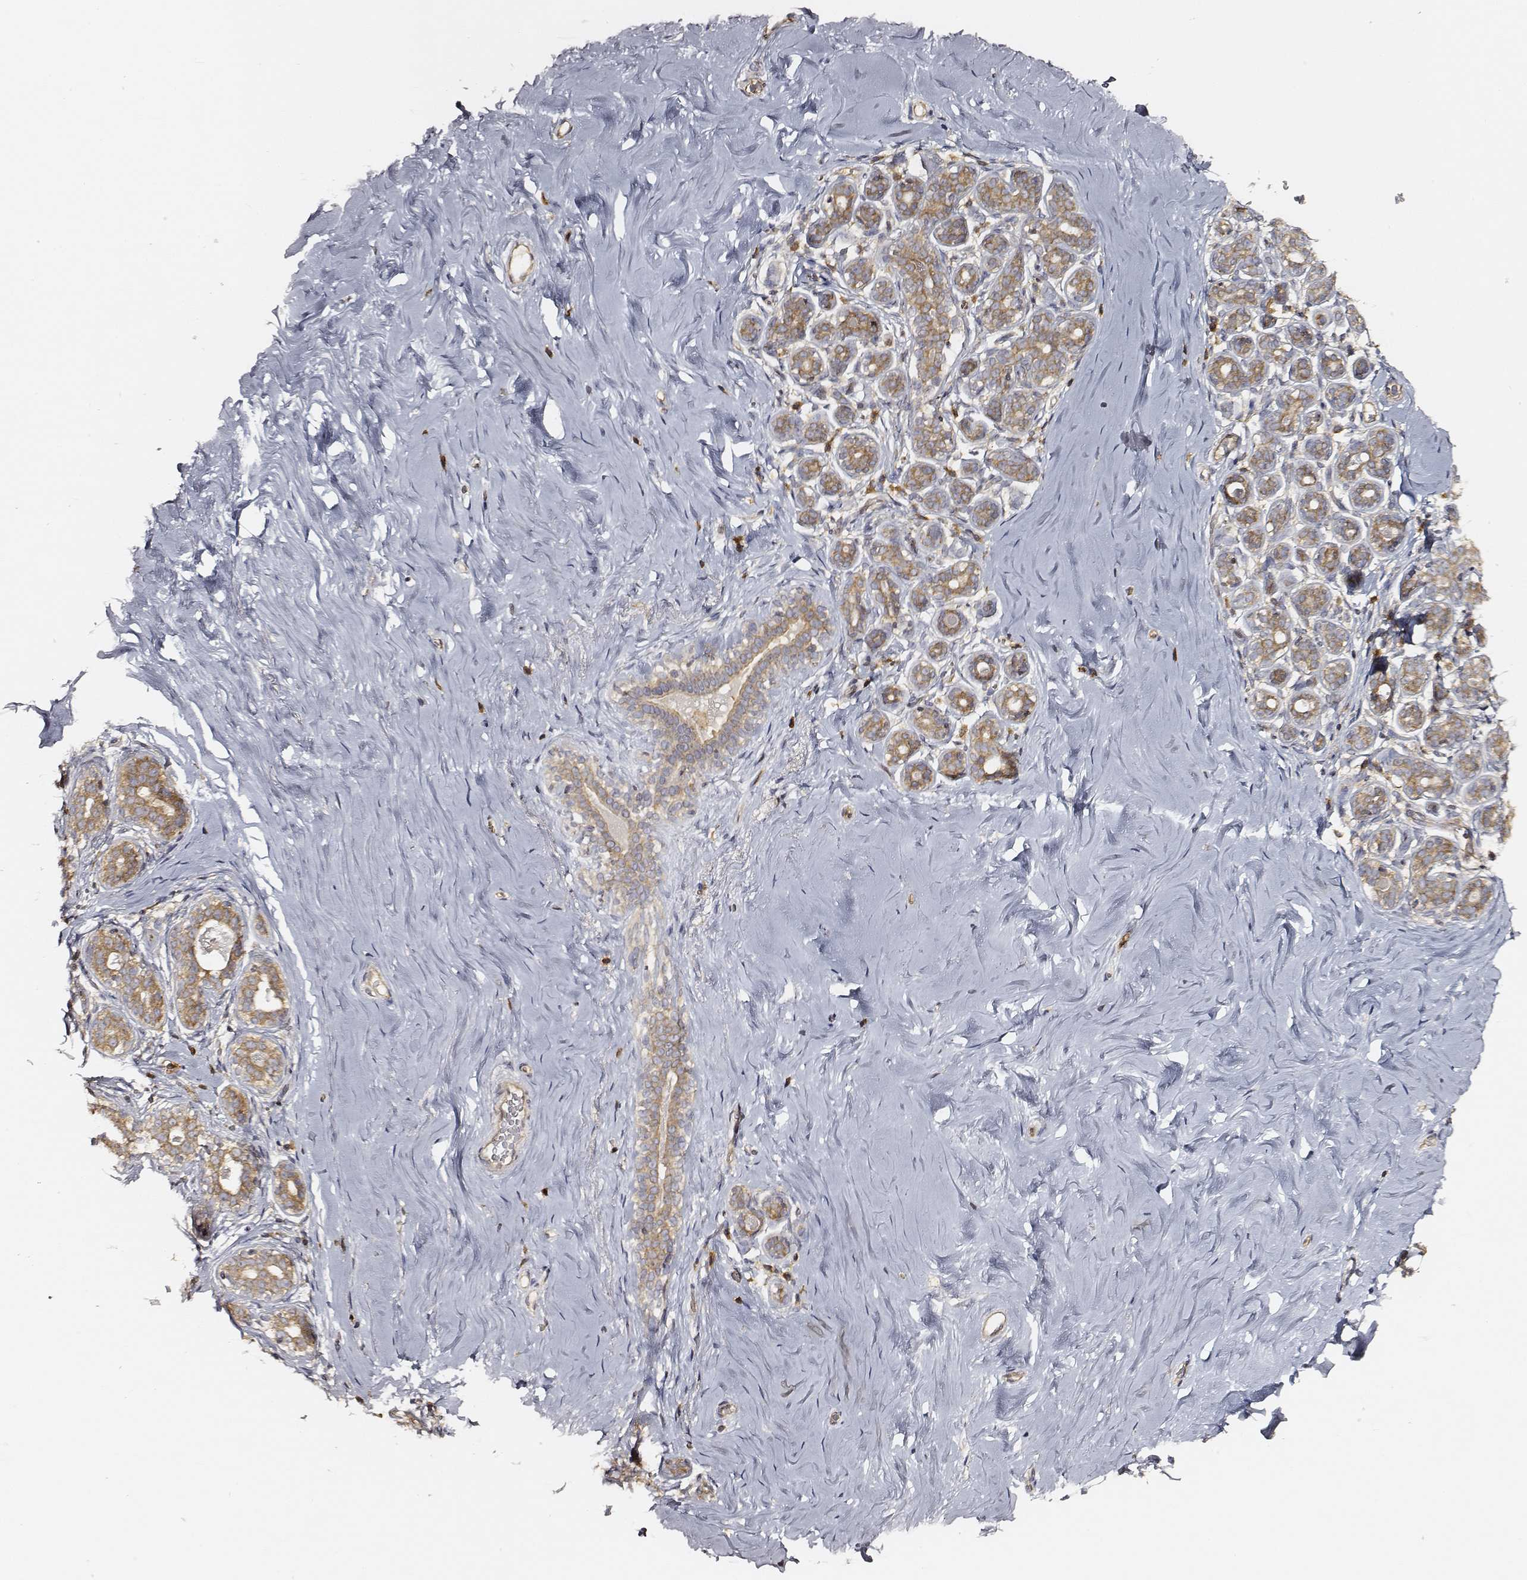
{"staining": {"intensity": "moderate", "quantity": ">75%", "location": "cytoplasmic/membranous"}, "tissue": "breast", "cell_type": "Adipocytes", "image_type": "normal", "snomed": [{"axis": "morphology", "description": "Normal tissue, NOS"}, {"axis": "topography", "description": "Skin"}, {"axis": "topography", "description": "Breast"}], "caption": "There is medium levels of moderate cytoplasmic/membranous positivity in adipocytes of benign breast, as demonstrated by immunohistochemical staining (brown color).", "gene": "CARS1", "patient": {"sex": "female", "age": 43}}